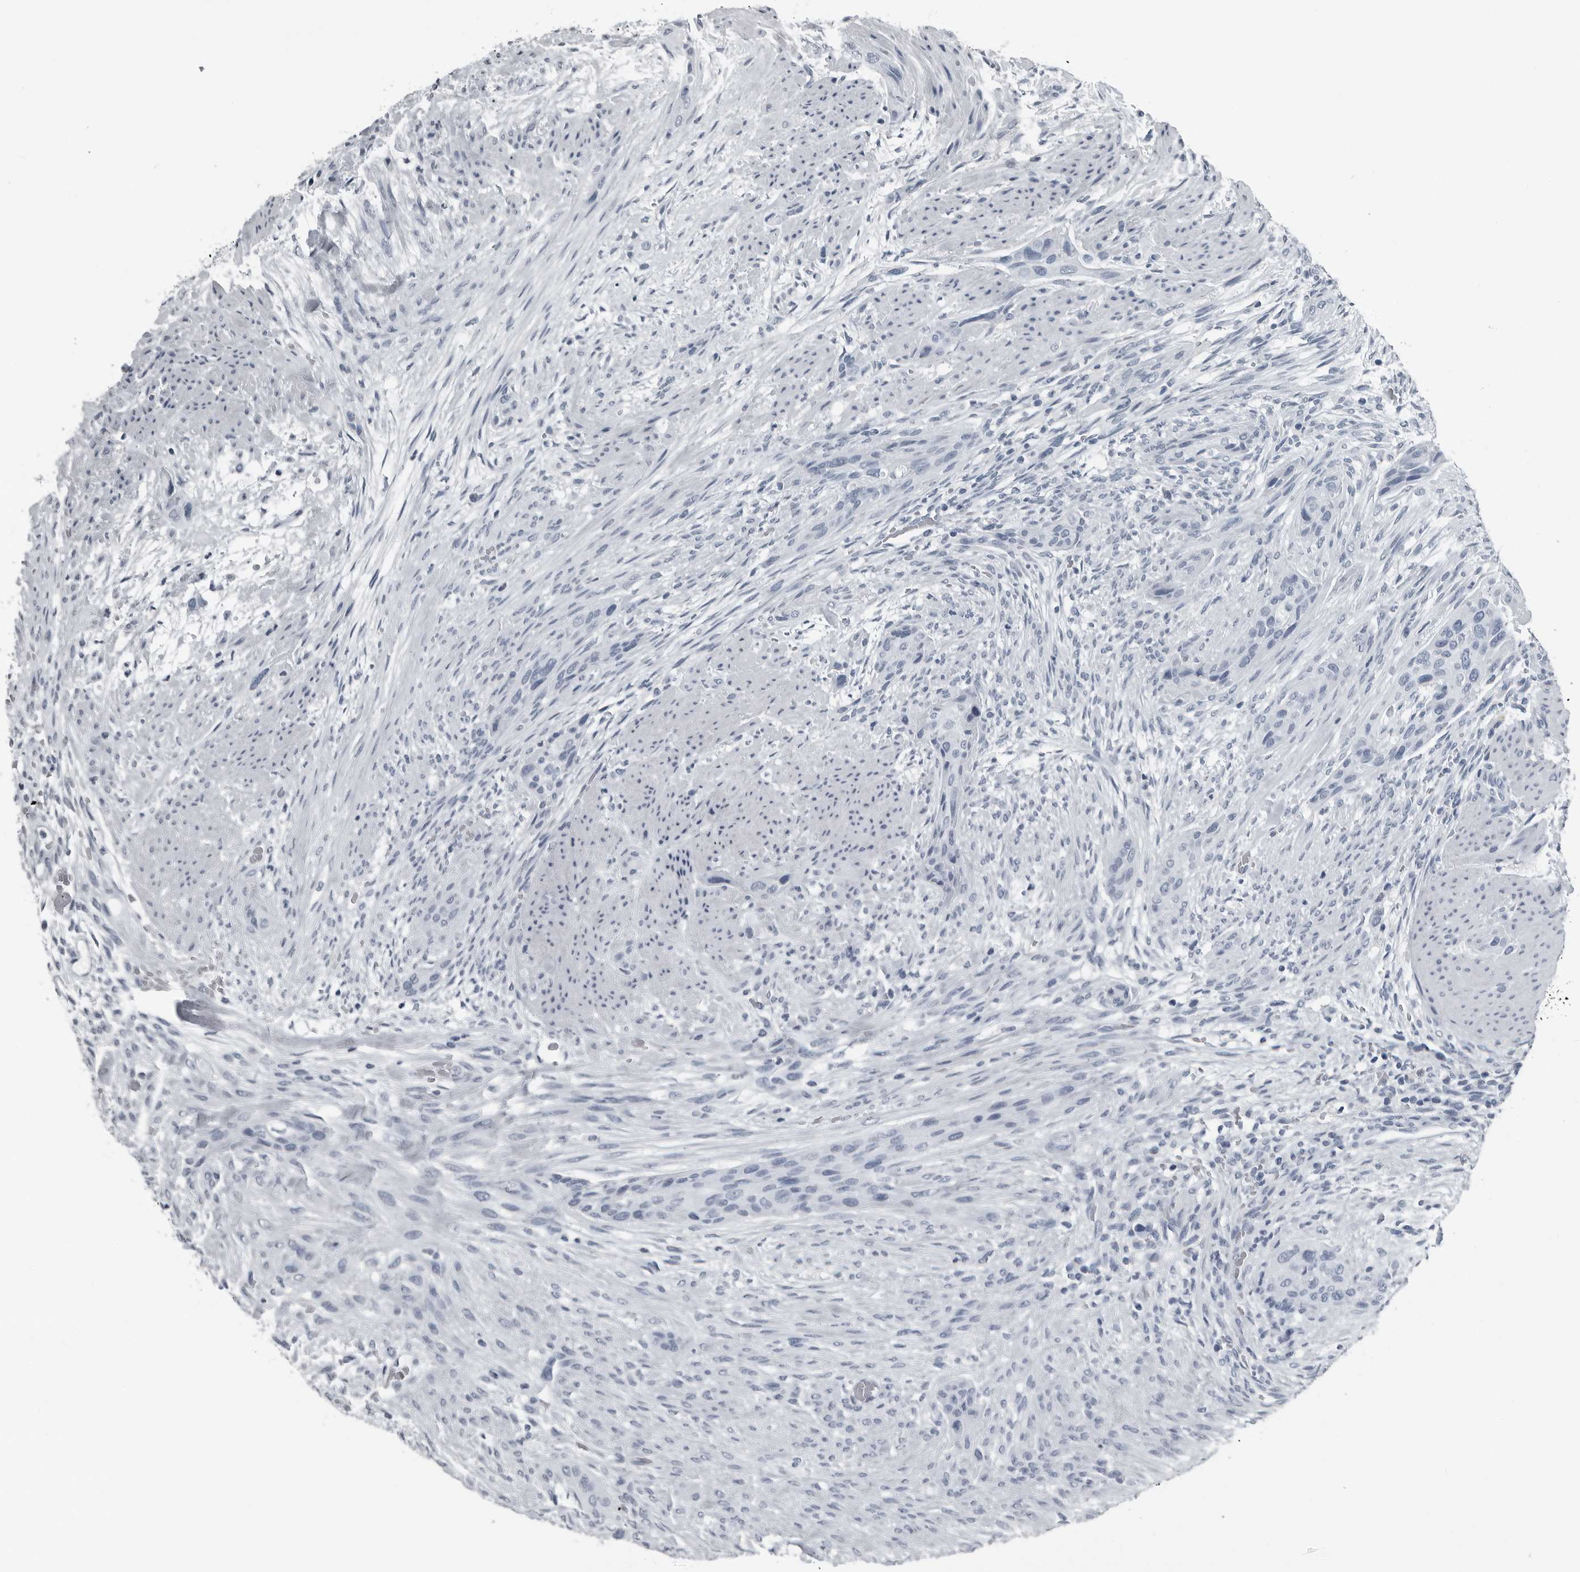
{"staining": {"intensity": "negative", "quantity": "none", "location": "none"}, "tissue": "urothelial cancer", "cell_type": "Tumor cells", "image_type": "cancer", "snomed": [{"axis": "morphology", "description": "Urothelial carcinoma, High grade"}, {"axis": "topography", "description": "Urinary bladder"}], "caption": "High magnification brightfield microscopy of urothelial cancer stained with DAB (3,3'-diaminobenzidine) (brown) and counterstained with hematoxylin (blue): tumor cells show no significant expression.", "gene": "PRSS1", "patient": {"sex": "male", "age": 35}}